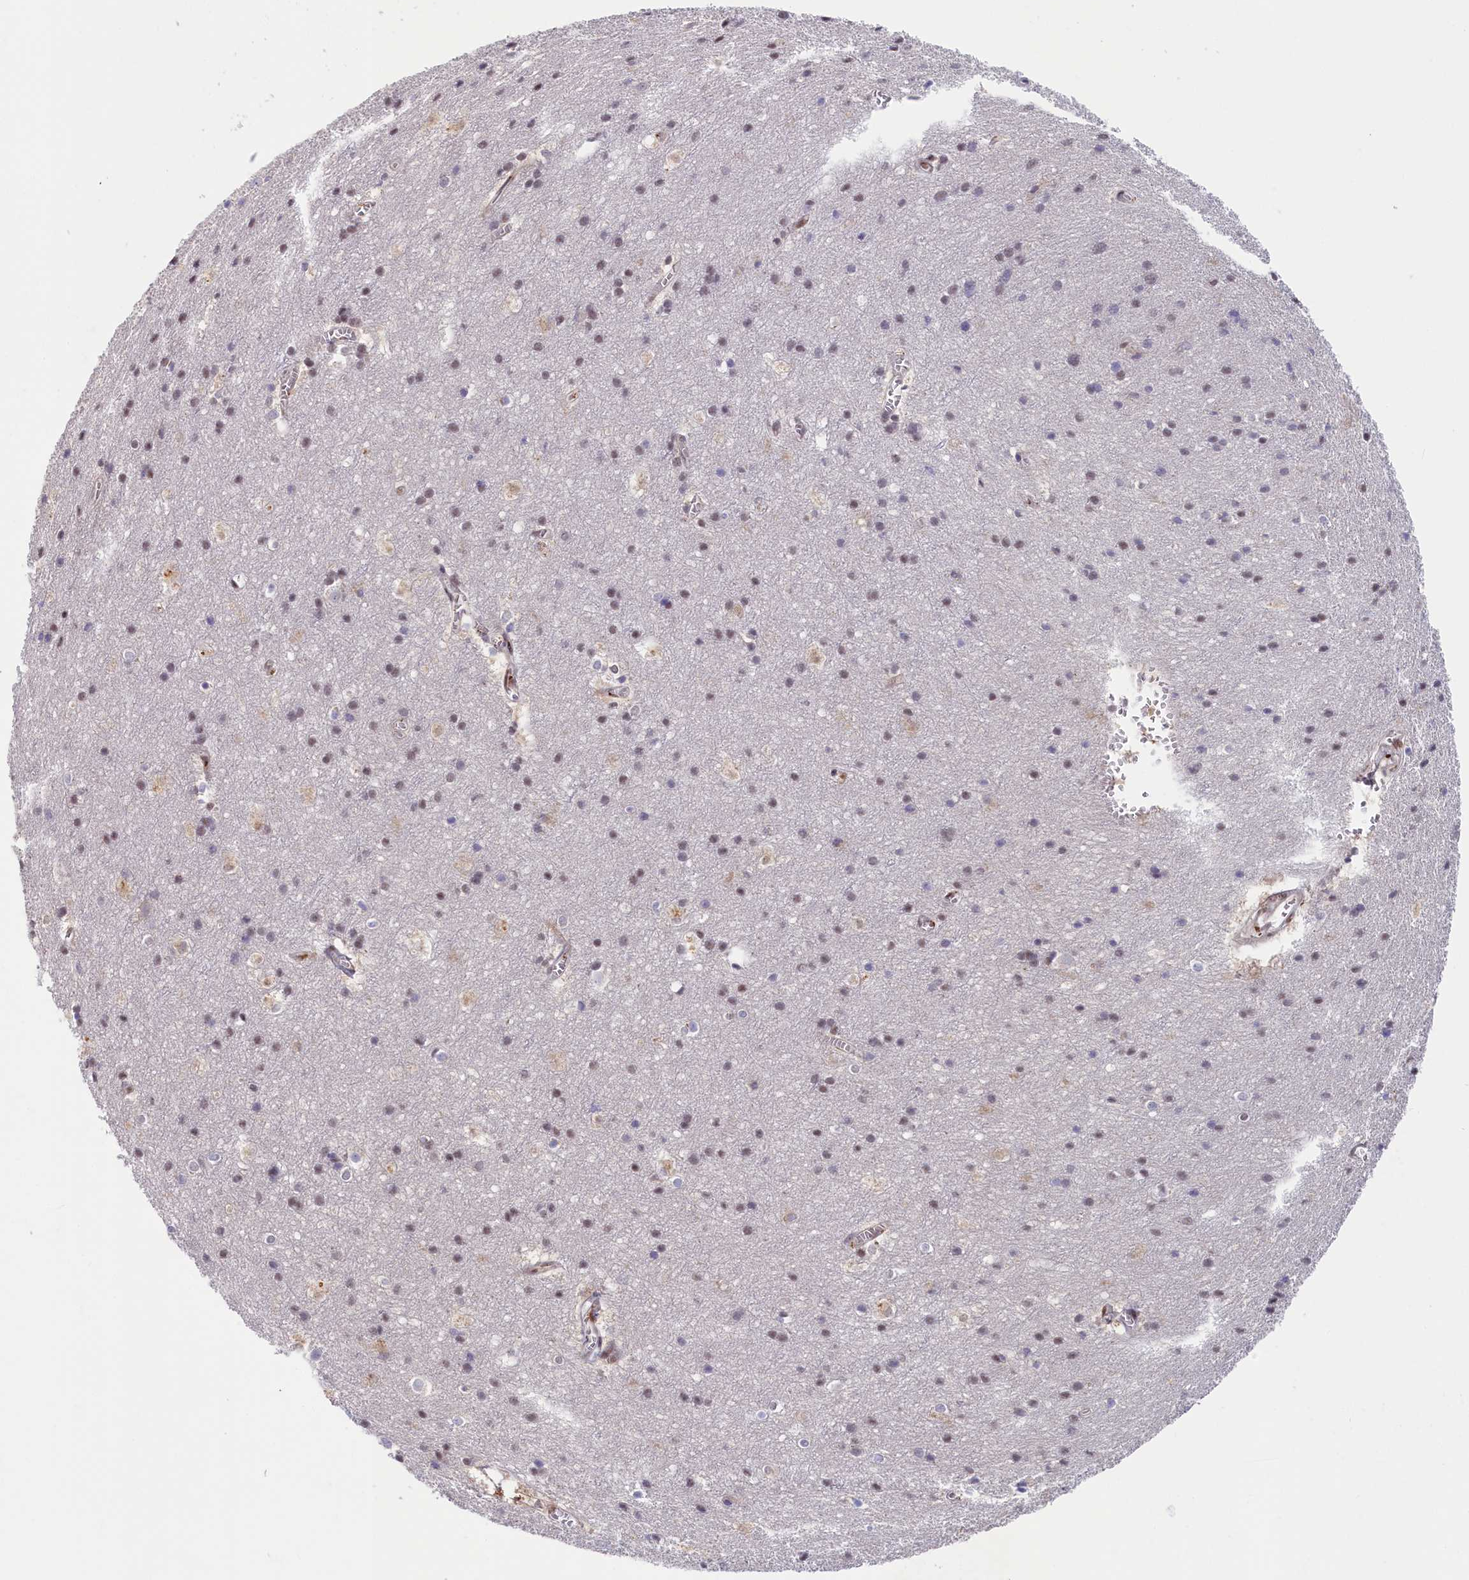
{"staining": {"intensity": "moderate", "quantity": "25%-75%", "location": "cytoplasmic/membranous,nuclear"}, "tissue": "cerebral cortex", "cell_type": "Endothelial cells", "image_type": "normal", "snomed": [{"axis": "morphology", "description": "Normal tissue, NOS"}, {"axis": "topography", "description": "Cerebral cortex"}], "caption": "Immunohistochemical staining of normal cerebral cortex exhibits moderate cytoplasmic/membranous,nuclear protein positivity in about 25%-75% of endothelial cells. (brown staining indicates protein expression, while blue staining denotes nuclei).", "gene": "CHST12", "patient": {"sex": "male", "age": 54}}